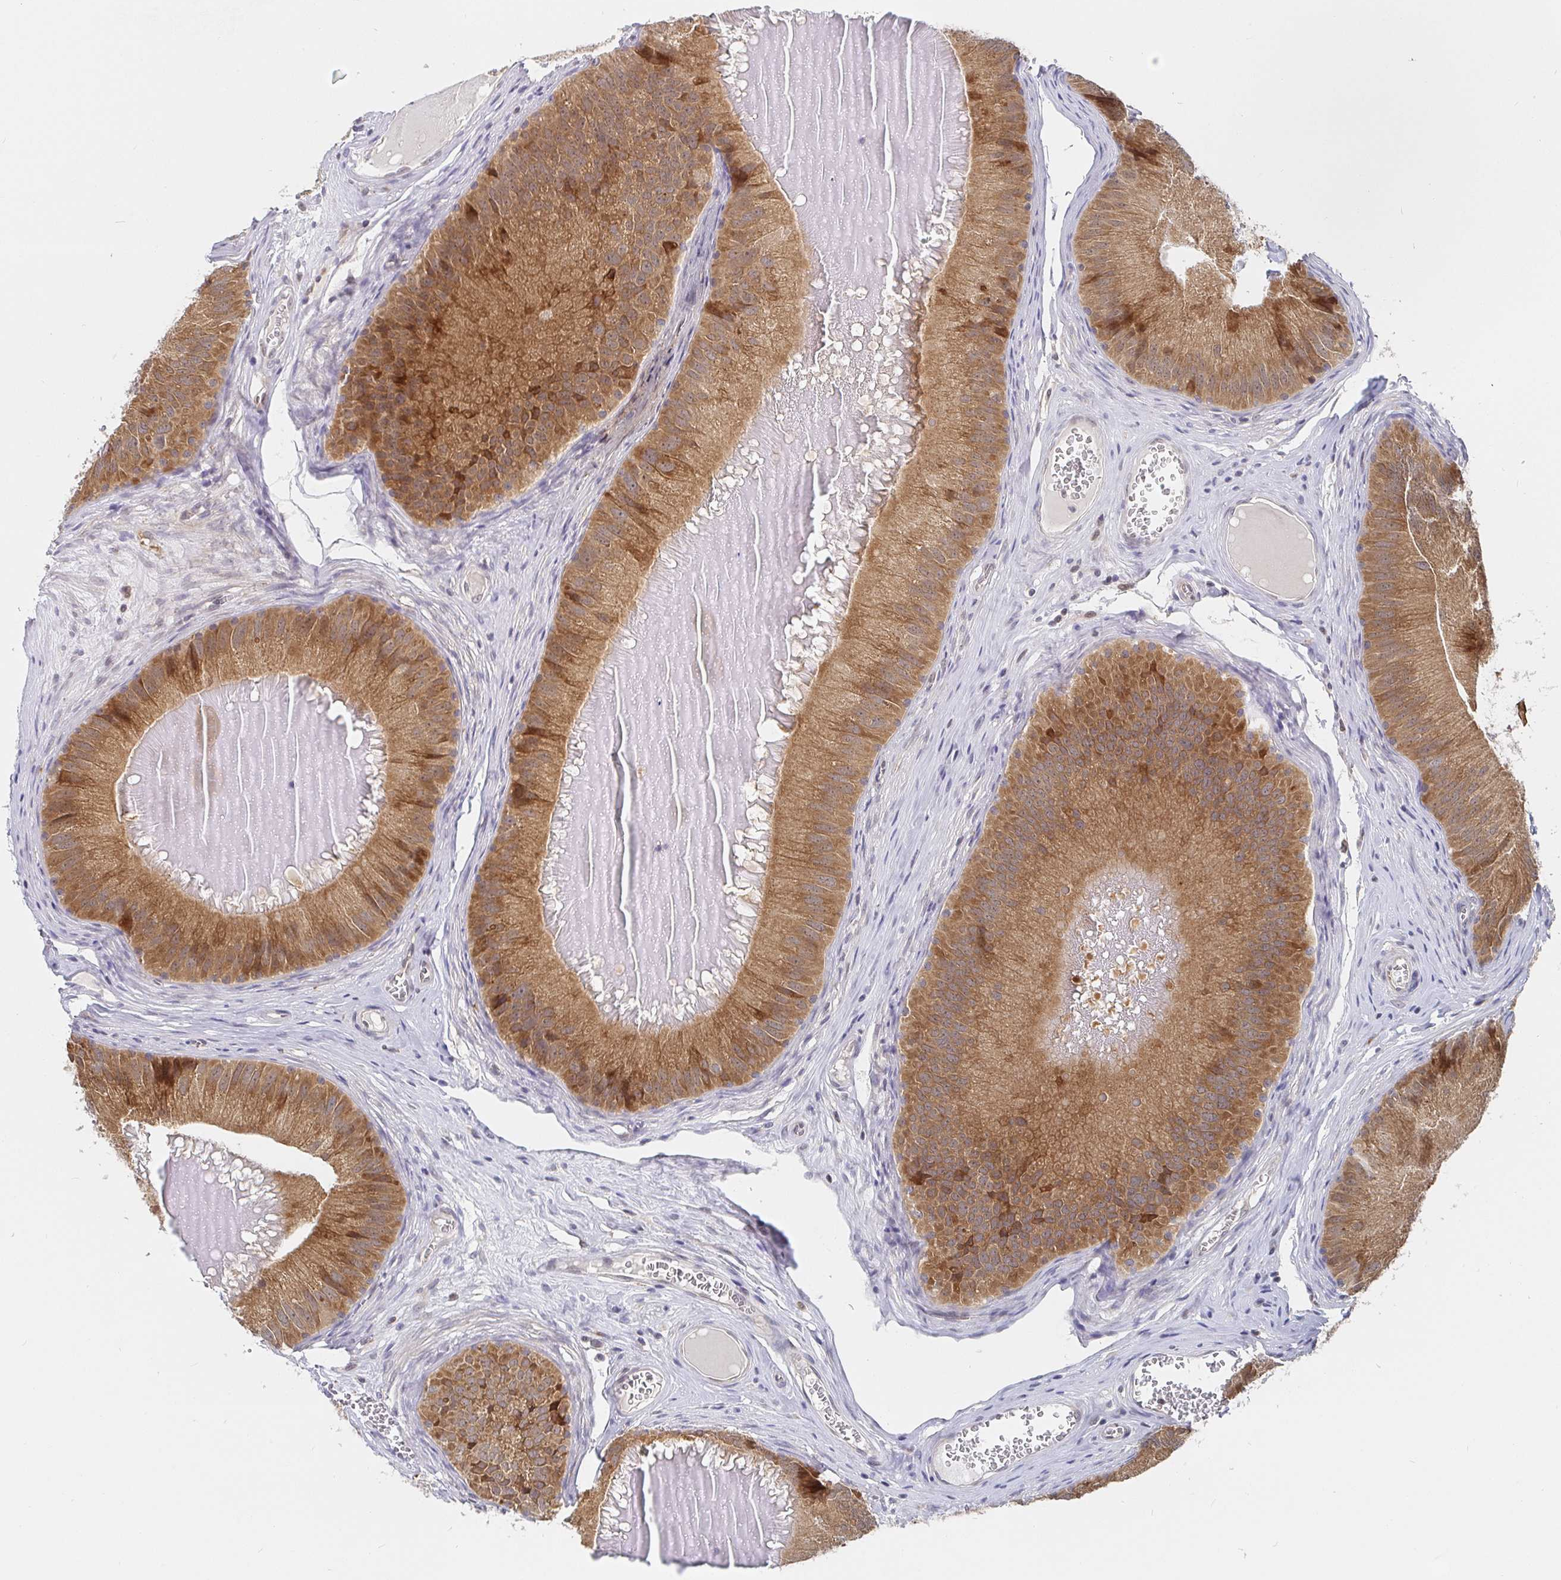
{"staining": {"intensity": "strong", "quantity": ">75%", "location": "cytoplasmic/membranous"}, "tissue": "epididymis", "cell_type": "Glandular cells", "image_type": "normal", "snomed": [{"axis": "morphology", "description": "Normal tissue, NOS"}, {"axis": "topography", "description": "Epididymis, spermatic cord, NOS"}], "caption": "Immunohistochemical staining of normal human epididymis demonstrates strong cytoplasmic/membranous protein staining in about >75% of glandular cells.", "gene": "ALG1L2", "patient": {"sex": "male", "age": 39}}